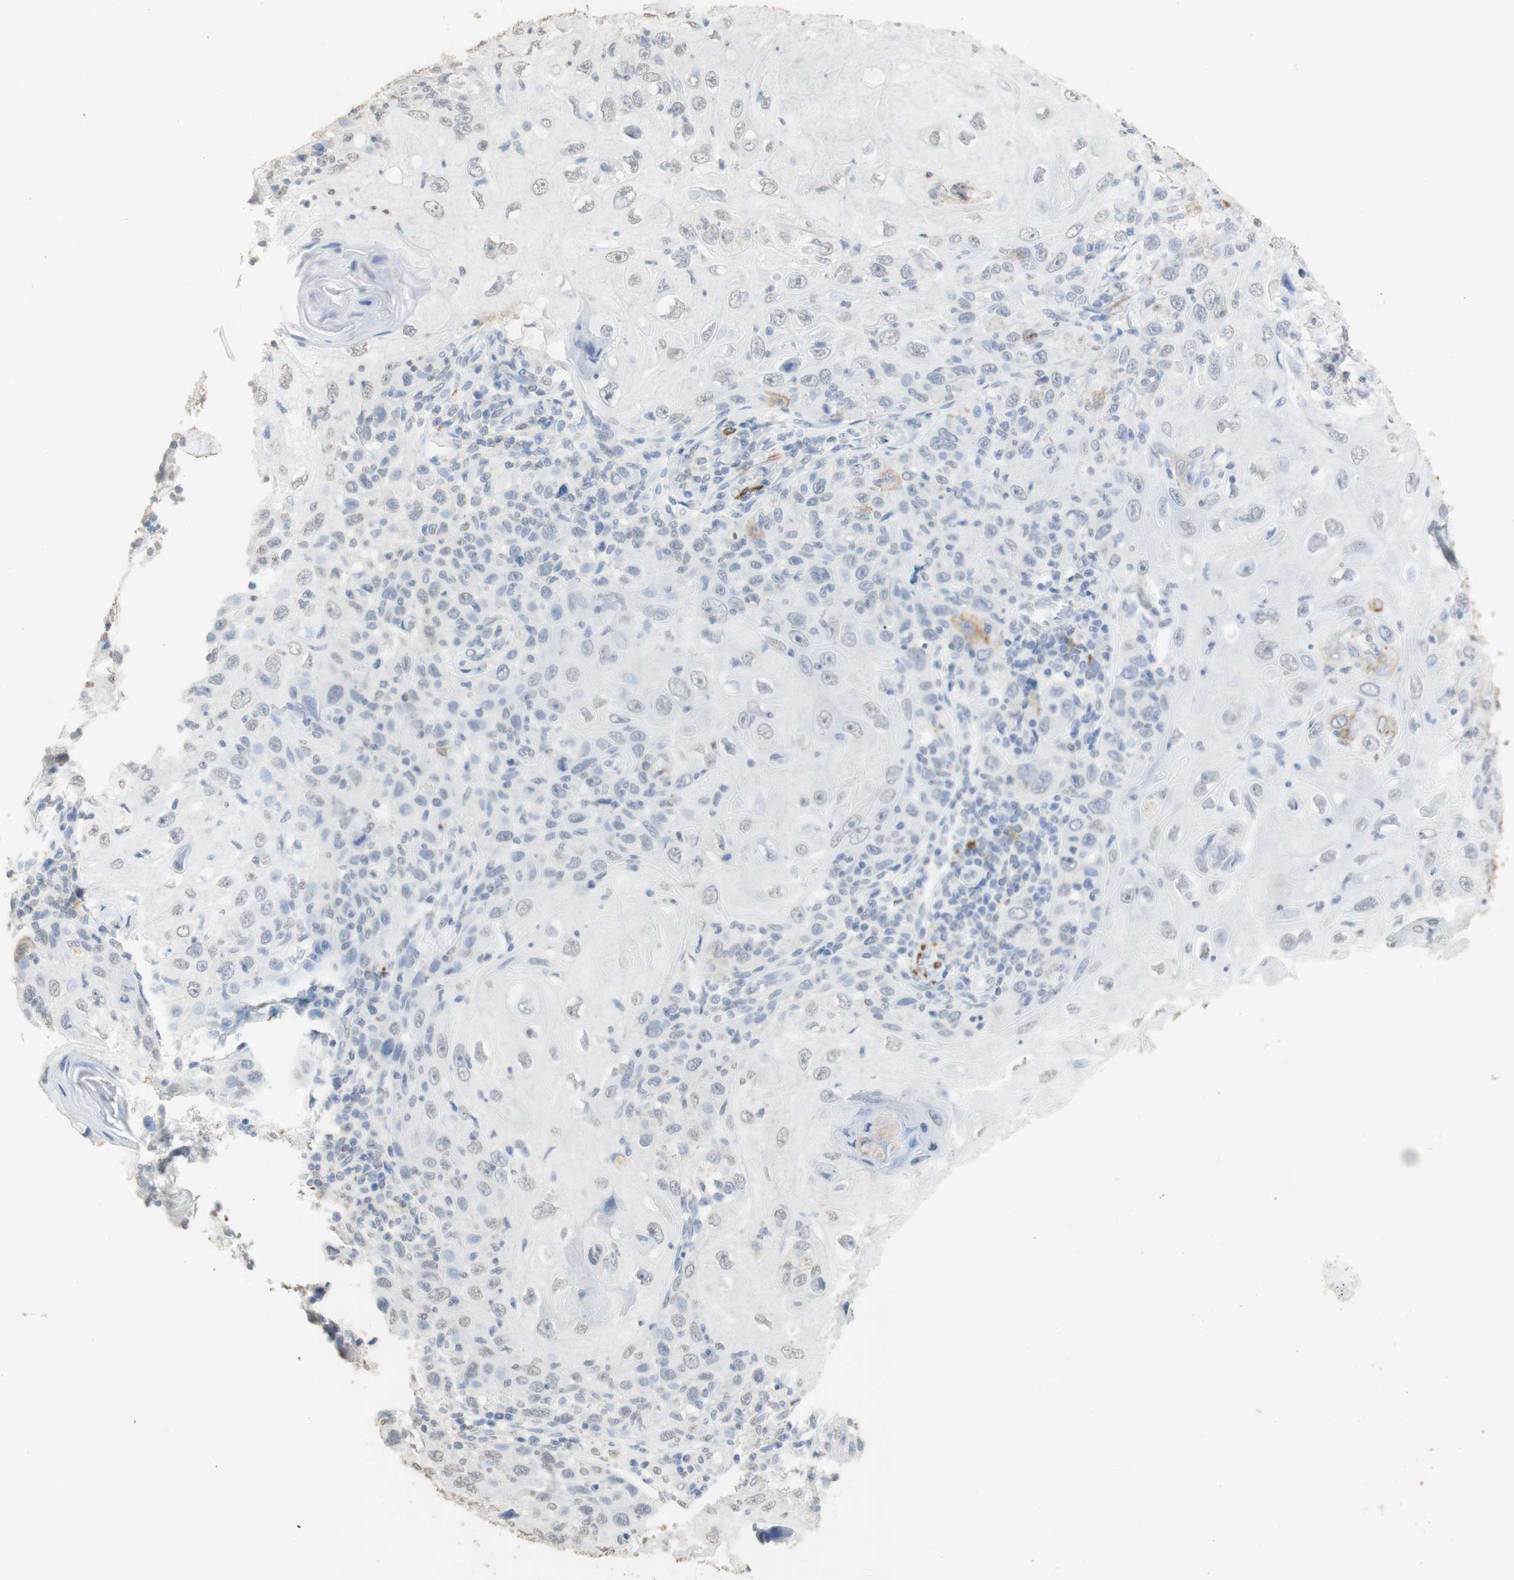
{"staining": {"intensity": "moderate", "quantity": "<25%", "location": "cytoplasmic/membranous"}, "tissue": "skin cancer", "cell_type": "Tumor cells", "image_type": "cancer", "snomed": [{"axis": "morphology", "description": "Squamous cell carcinoma, NOS"}, {"axis": "topography", "description": "Skin"}], "caption": "This micrograph exhibits squamous cell carcinoma (skin) stained with immunohistochemistry (IHC) to label a protein in brown. The cytoplasmic/membranous of tumor cells show moderate positivity for the protein. Nuclei are counter-stained blue.", "gene": "L1CAM", "patient": {"sex": "female", "age": 88}}